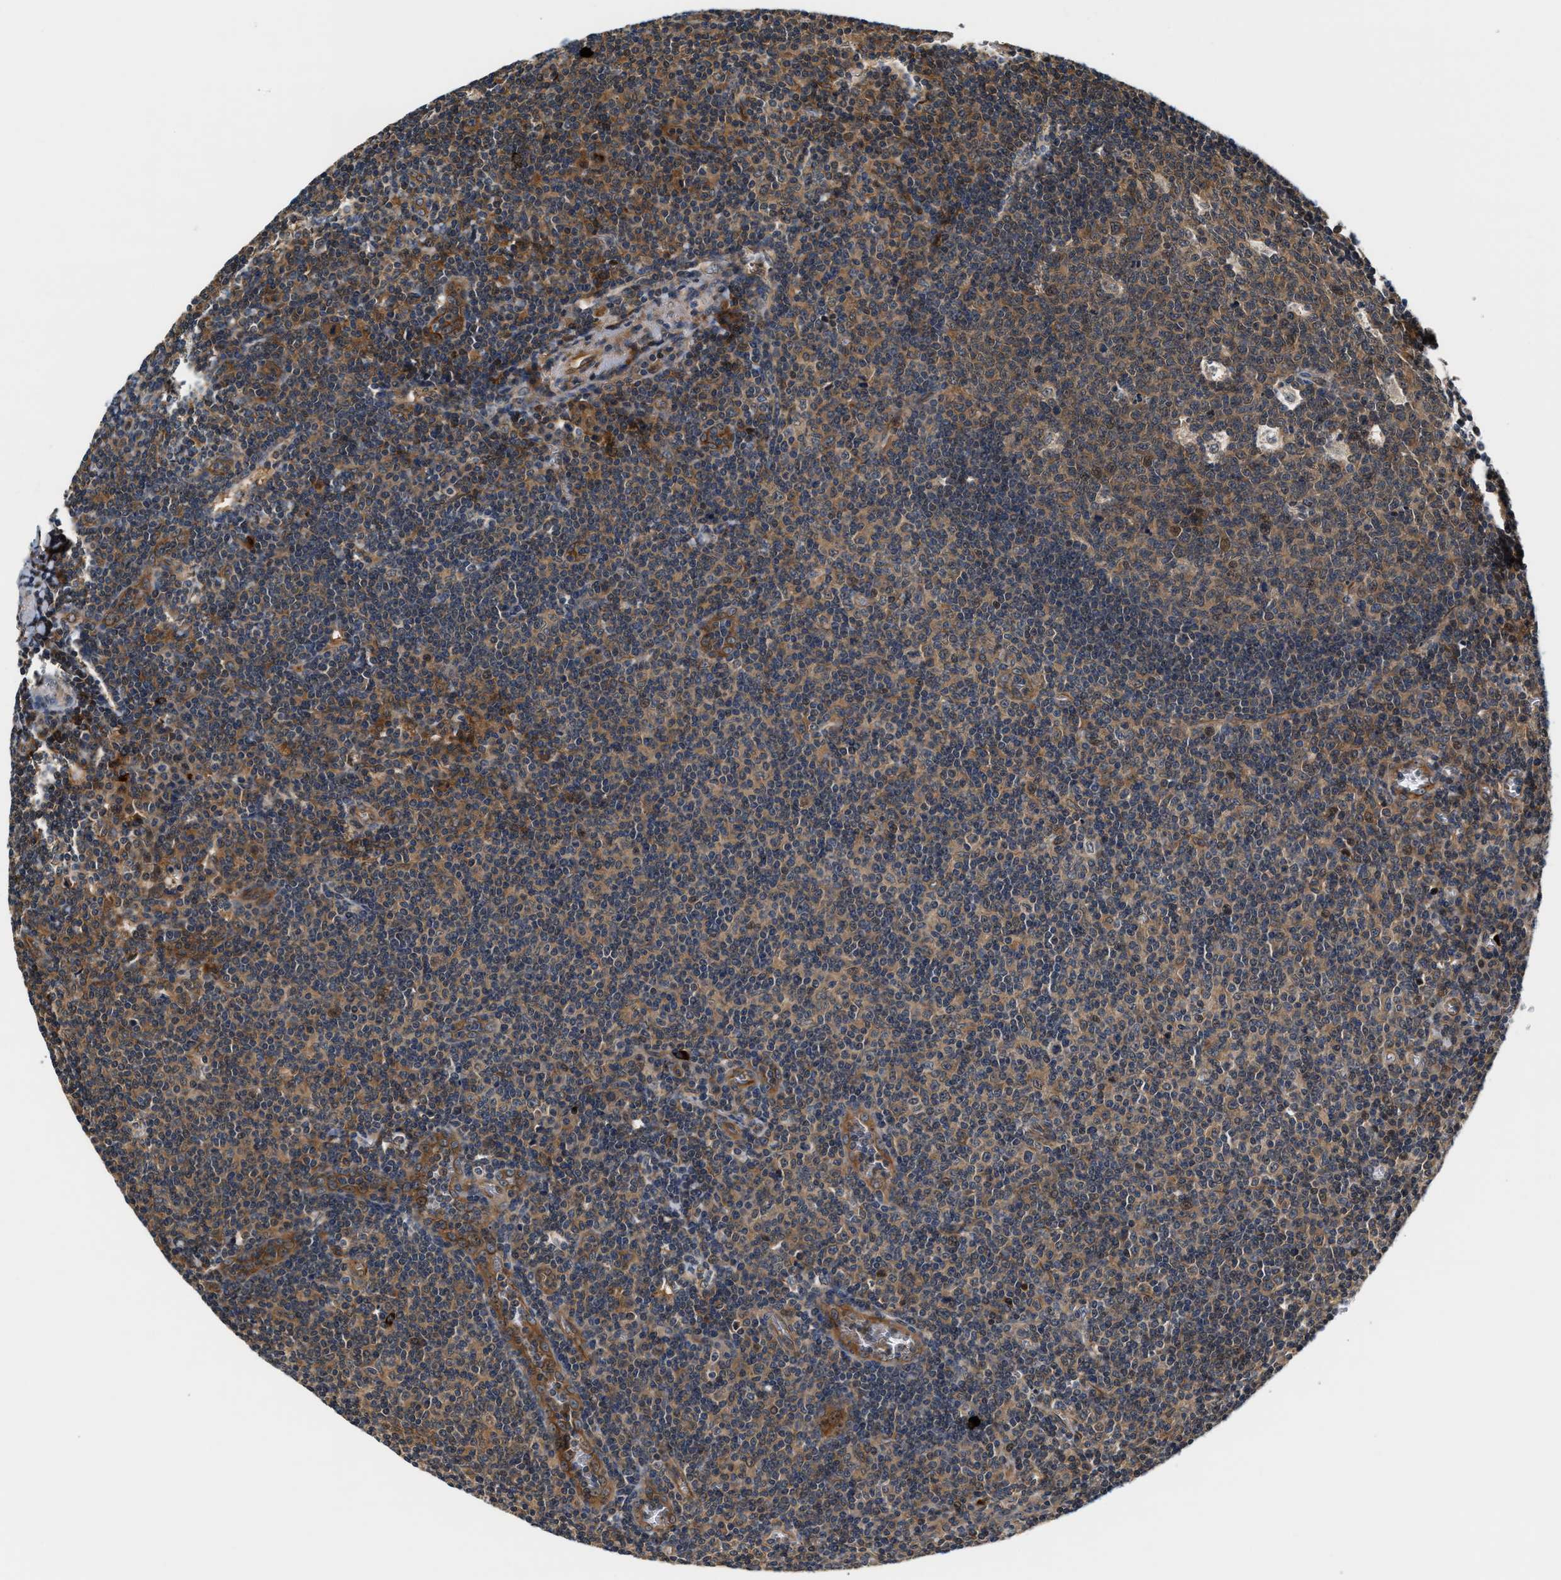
{"staining": {"intensity": "strong", "quantity": ">75%", "location": "cytoplasmic/membranous"}, "tissue": "tonsil", "cell_type": "Germinal center cells", "image_type": "normal", "snomed": [{"axis": "morphology", "description": "Normal tissue, NOS"}, {"axis": "topography", "description": "Tonsil"}], "caption": "Brown immunohistochemical staining in benign human tonsil shows strong cytoplasmic/membranous positivity in approximately >75% of germinal center cells.", "gene": "TUT7", "patient": {"sex": "male", "age": 37}}